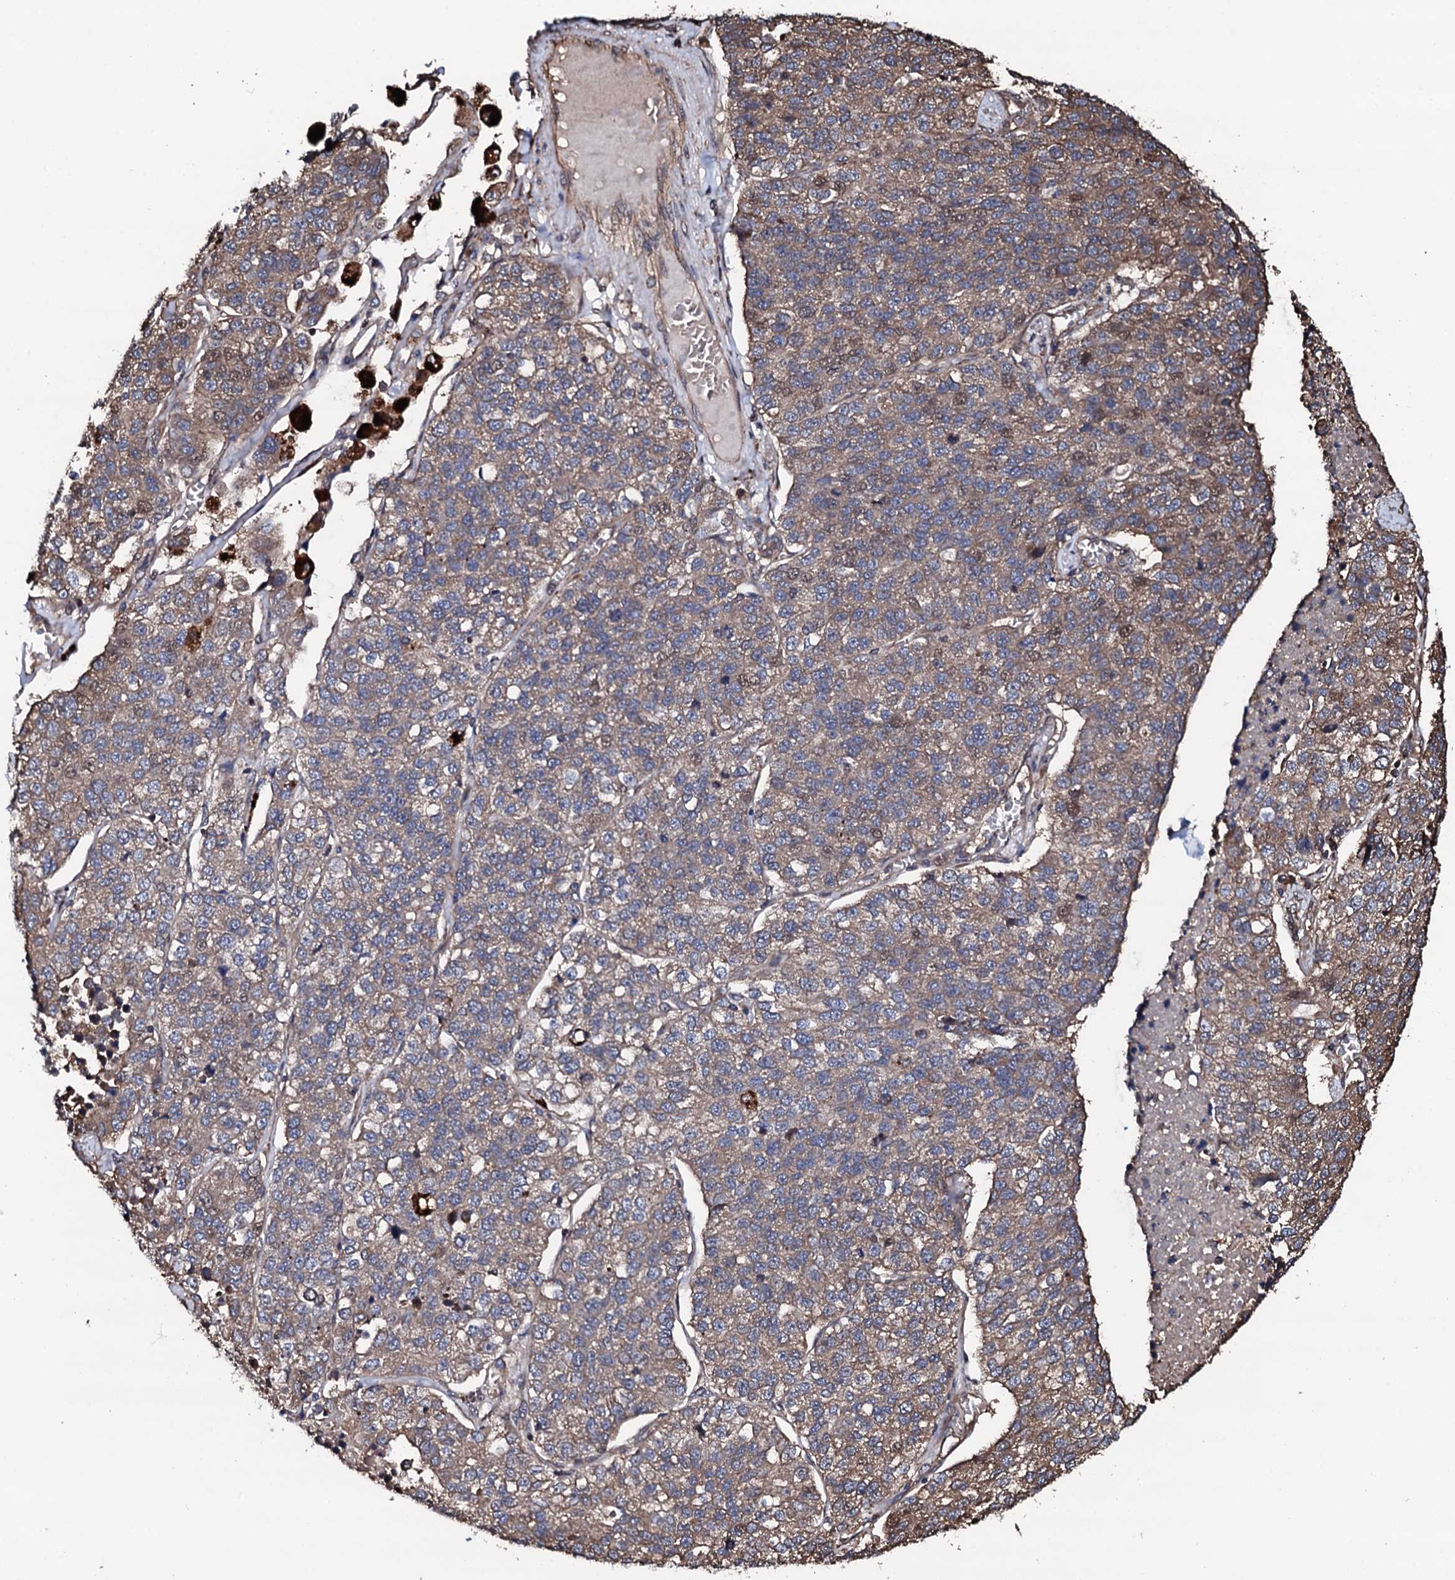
{"staining": {"intensity": "weak", "quantity": ">75%", "location": "cytoplasmic/membranous"}, "tissue": "lung cancer", "cell_type": "Tumor cells", "image_type": "cancer", "snomed": [{"axis": "morphology", "description": "Adenocarcinoma, NOS"}, {"axis": "topography", "description": "Lung"}], "caption": "Lung cancer (adenocarcinoma) stained for a protein (brown) demonstrates weak cytoplasmic/membranous positive staining in approximately >75% of tumor cells.", "gene": "CKAP5", "patient": {"sex": "male", "age": 49}}